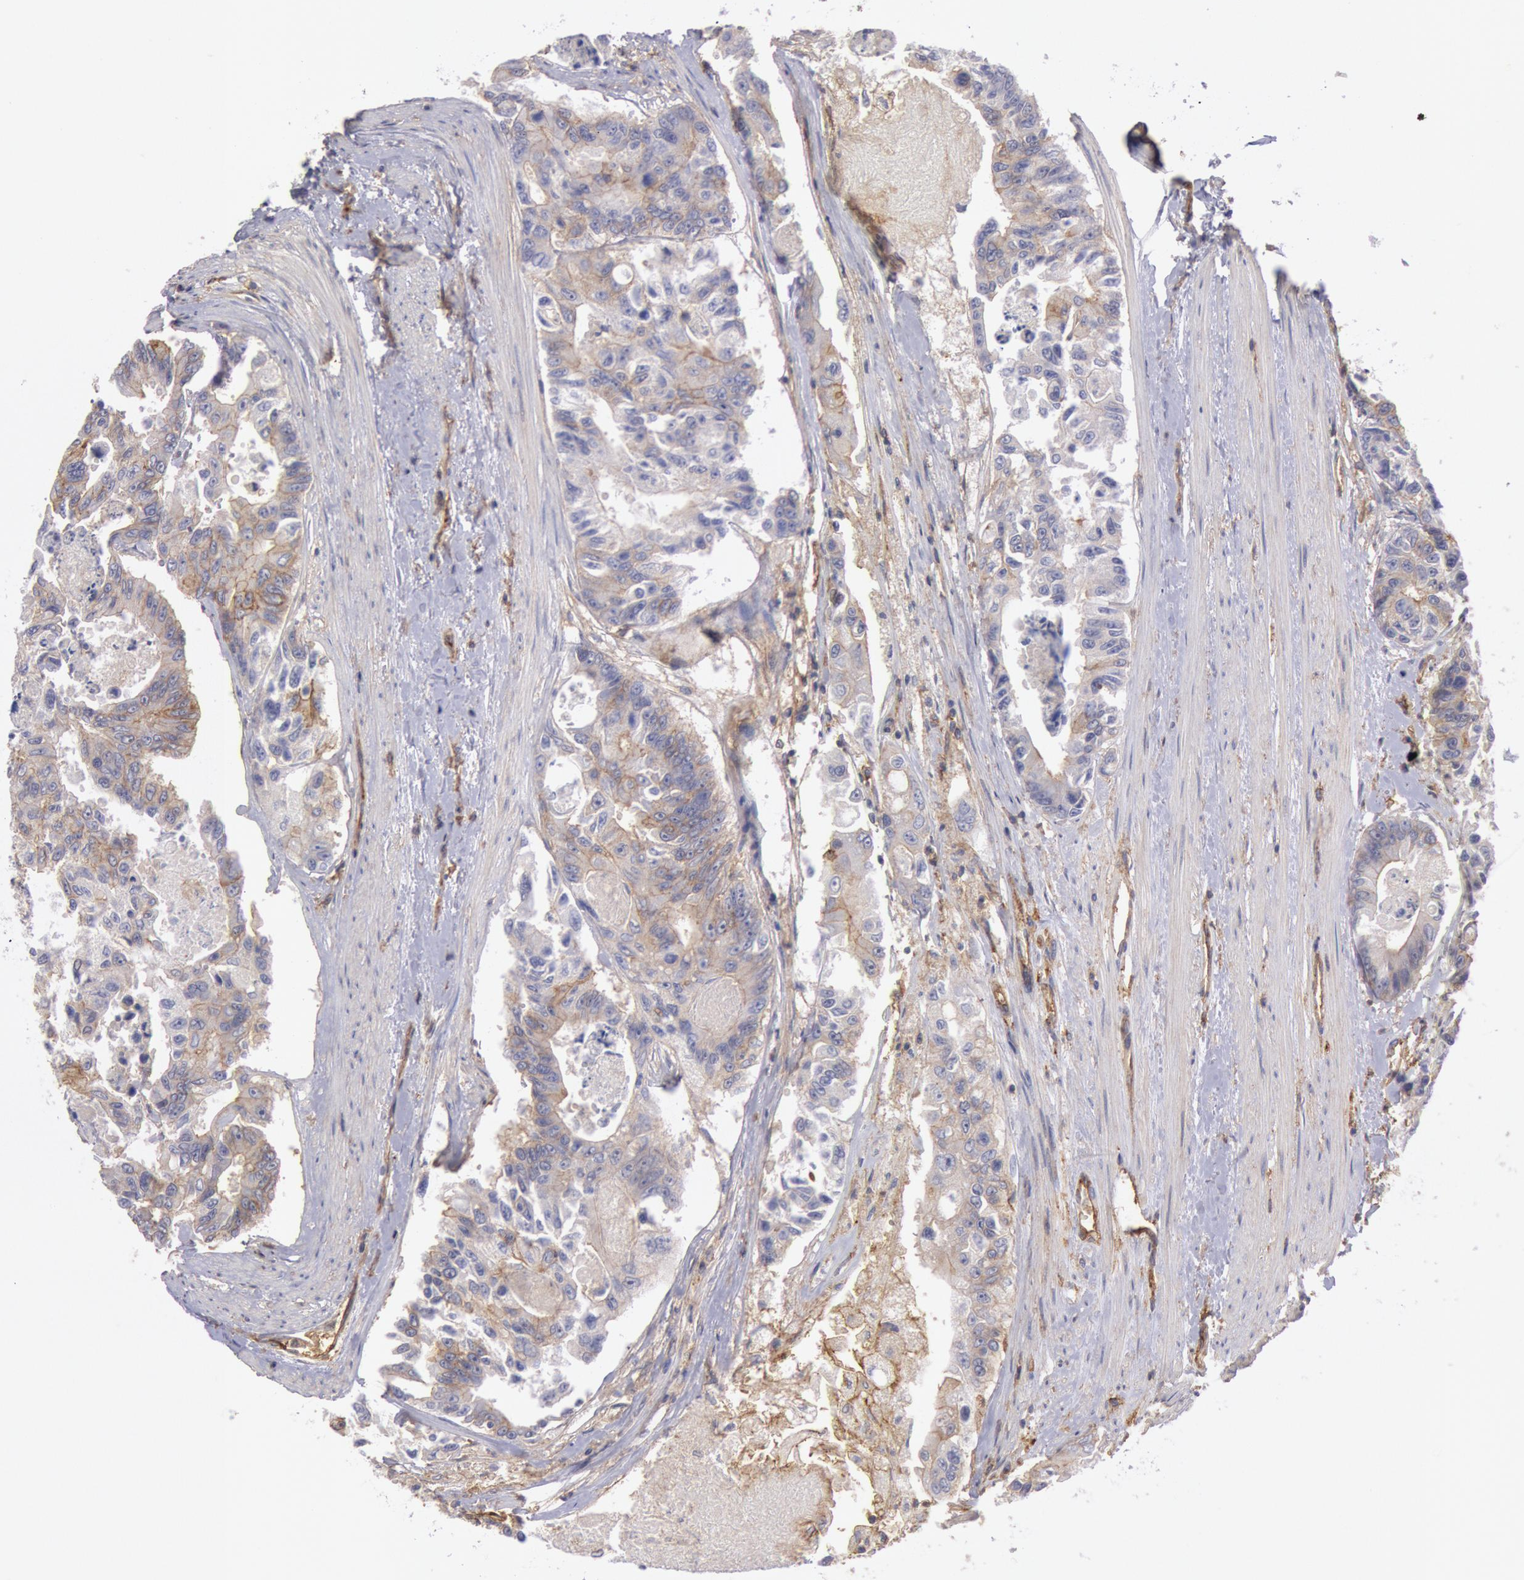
{"staining": {"intensity": "moderate", "quantity": "25%-75%", "location": "cytoplasmic/membranous"}, "tissue": "colorectal cancer", "cell_type": "Tumor cells", "image_type": "cancer", "snomed": [{"axis": "morphology", "description": "Adenocarcinoma, NOS"}, {"axis": "topography", "description": "Colon"}], "caption": "Colorectal cancer (adenocarcinoma) stained for a protein shows moderate cytoplasmic/membranous positivity in tumor cells.", "gene": "SNAP23", "patient": {"sex": "female", "age": 86}}